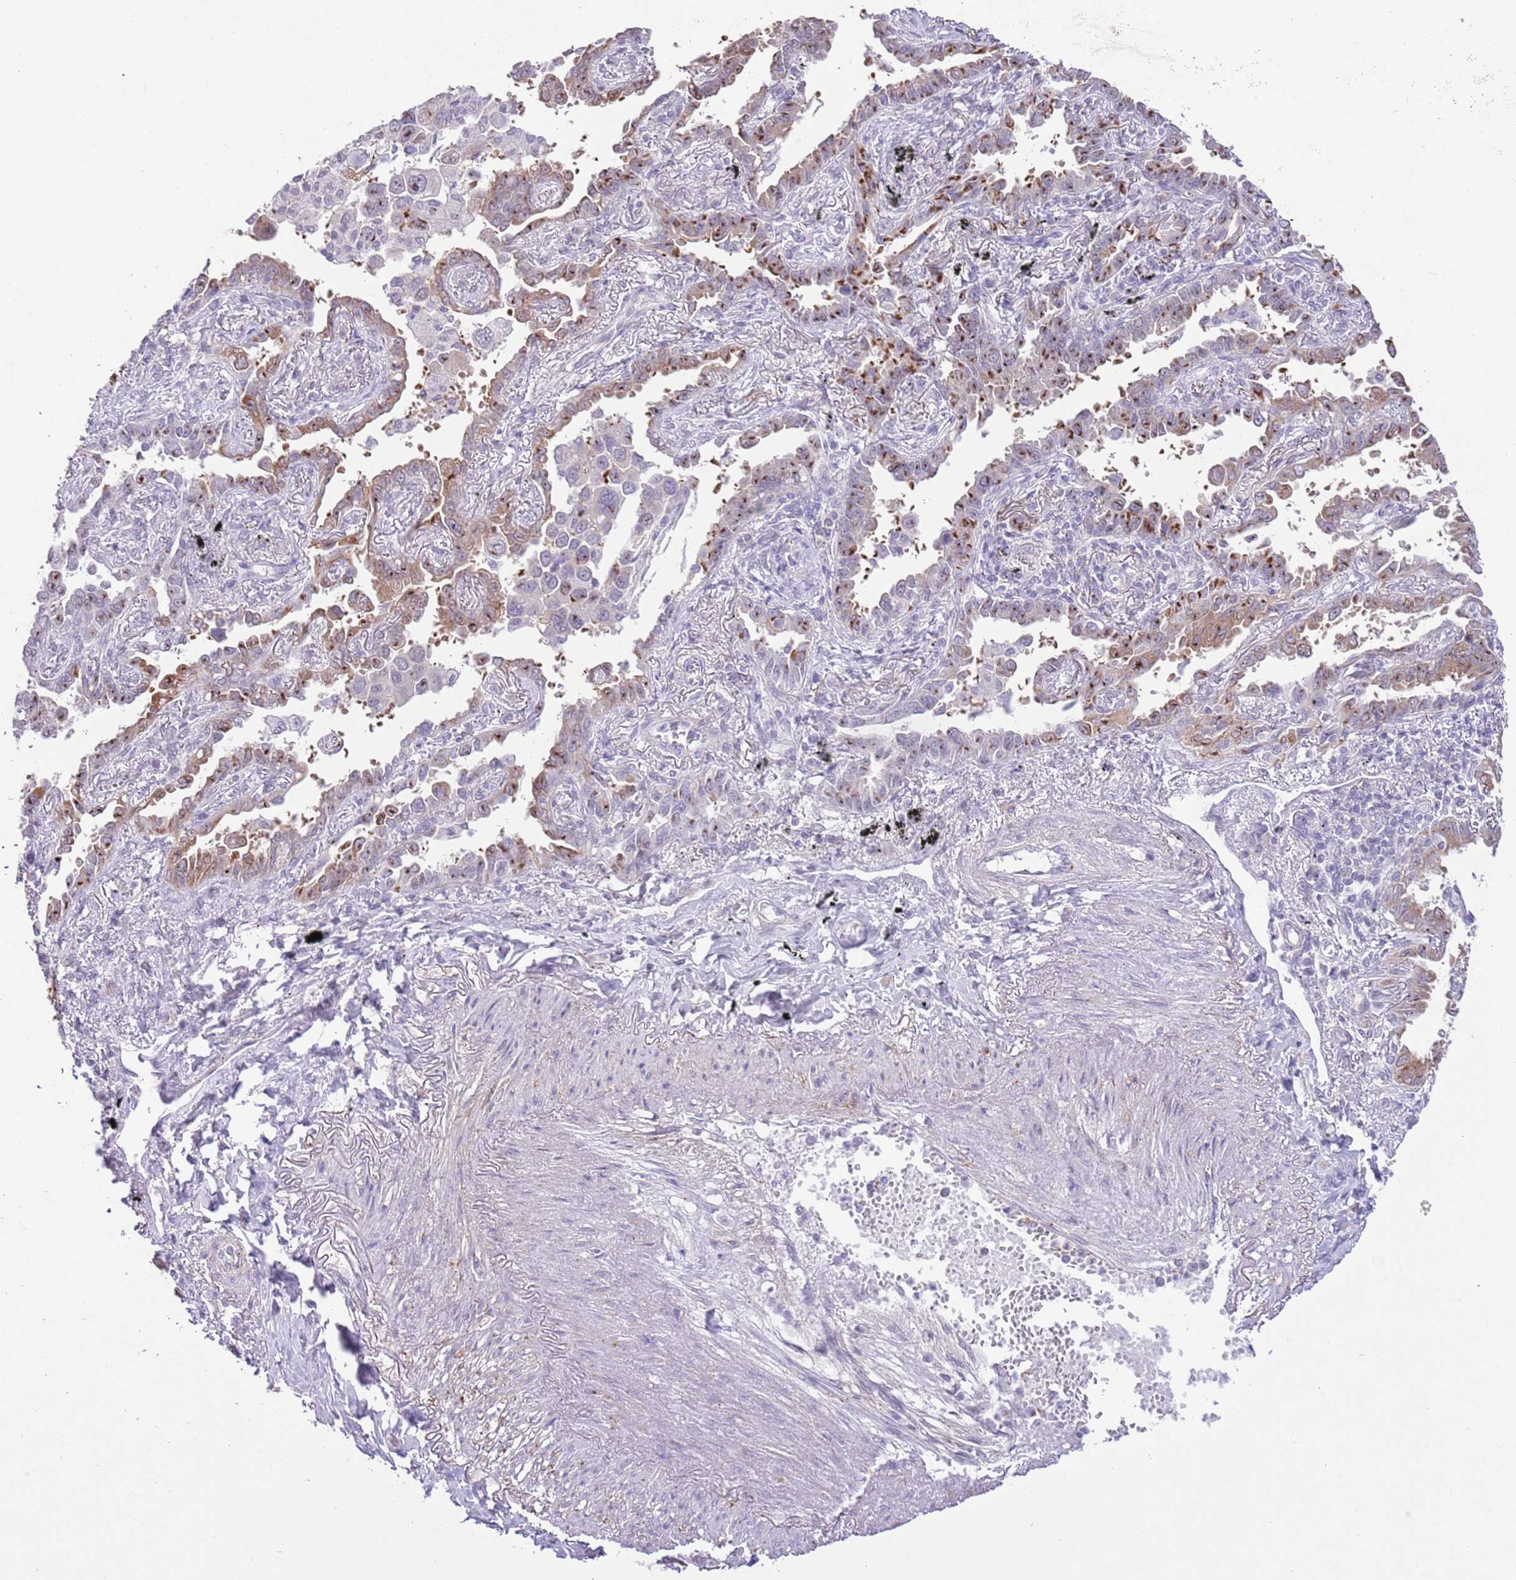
{"staining": {"intensity": "weak", "quantity": "<25%", "location": "cytoplasmic/membranous"}, "tissue": "lung cancer", "cell_type": "Tumor cells", "image_type": "cancer", "snomed": [{"axis": "morphology", "description": "Adenocarcinoma, NOS"}, {"axis": "topography", "description": "Lung"}], "caption": "Human lung cancer stained for a protein using immunohistochemistry (IHC) reveals no staining in tumor cells.", "gene": "MIDN", "patient": {"sex": "male", "age": 67}}